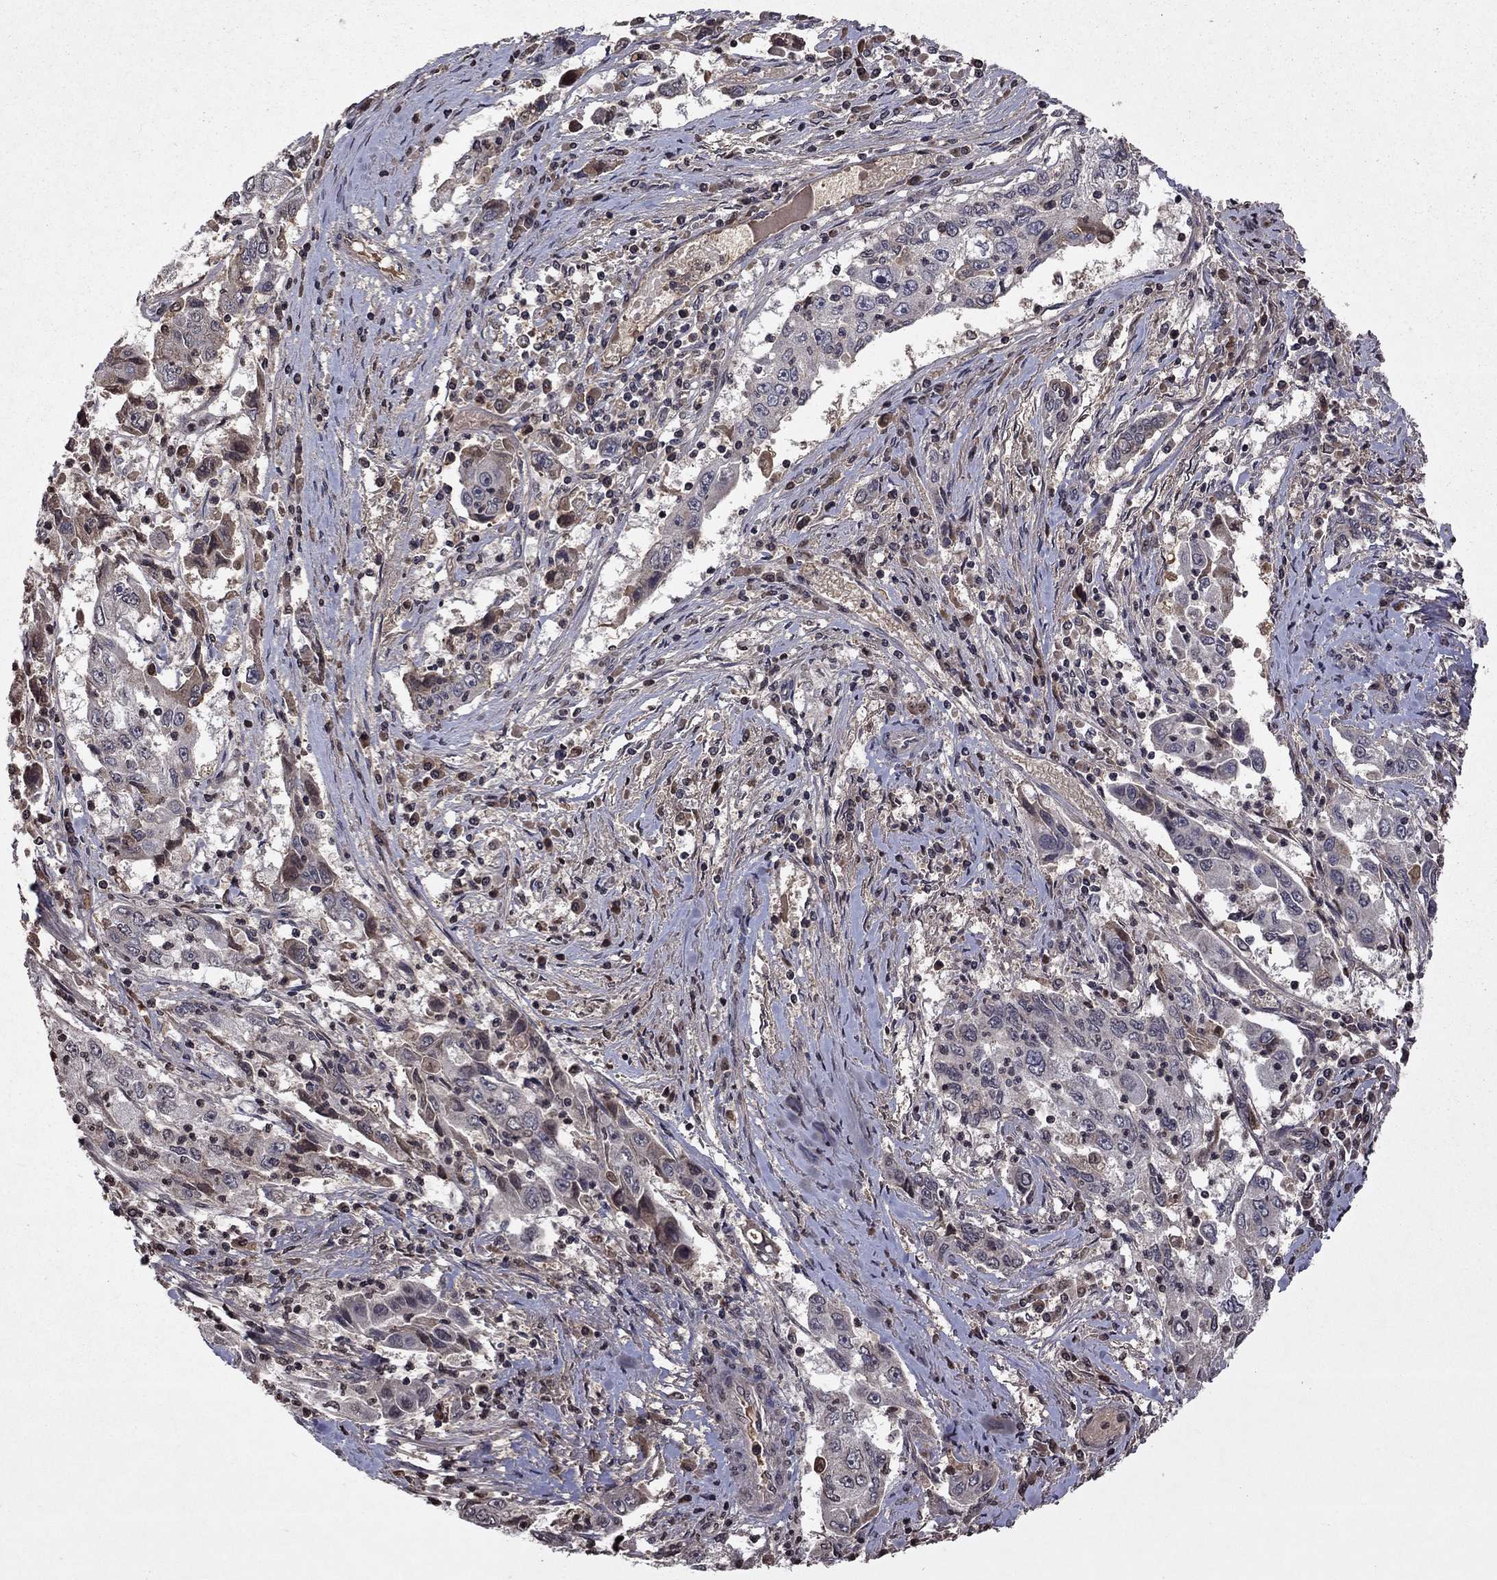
{"staining": {"intensity": "weak", "quantity": "<25%", "location": "cytoplasmic/membranous"}, "tissue": "cervical cancer", "cell_type": "Tumor cells", "image_type": "cancer", "snomed": [{"axis": "morphology", "description": "Squamous cell carcinoma, NOS"}, {"axis": "topography", "description": "Cervix"}], "caption": "The photomicrograph demonstrates no staining of tumor cells in cervical cancer.", "gene": "NLGN1", "patient": {"sex": "female", "age": 36}}